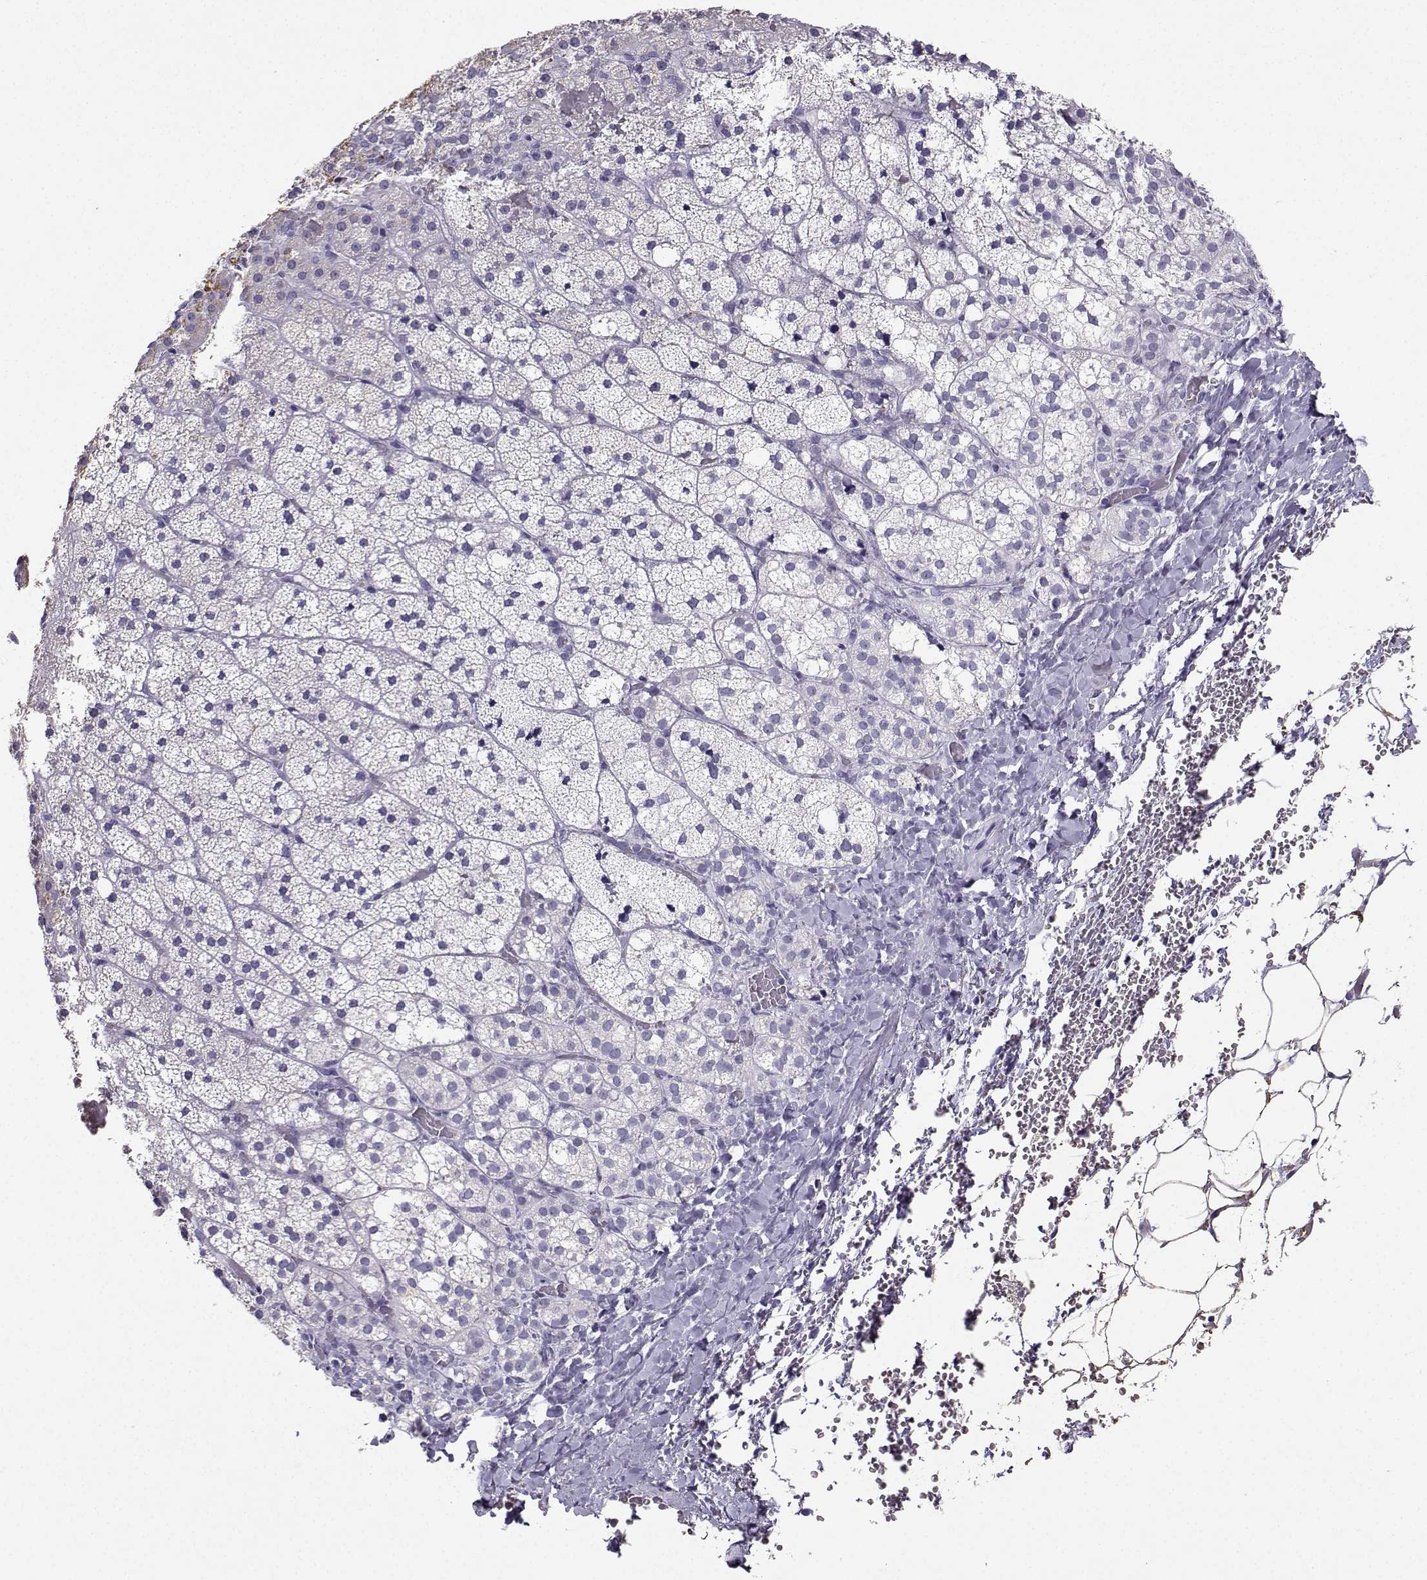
{"staining": {"intensity": "weak", "quantity": "<25%", "location": "cytoplasmic/membranous"}, "tissue": "adrenal gland", "cell_type": "Glandular cells", "image_type": "normal", "snomed": [{"axis": "morphology", "description": "Normal tissue, NOS"}, {"axis": "topography", "description": "Adrenal gland"}], "caption": "This is an immunohistochemistry (IHC) image of benign human adrenal gland. There is no staining in glandular cells.", "gene": "GRIK4", "patient": {"sex": "male", "age": 53}}